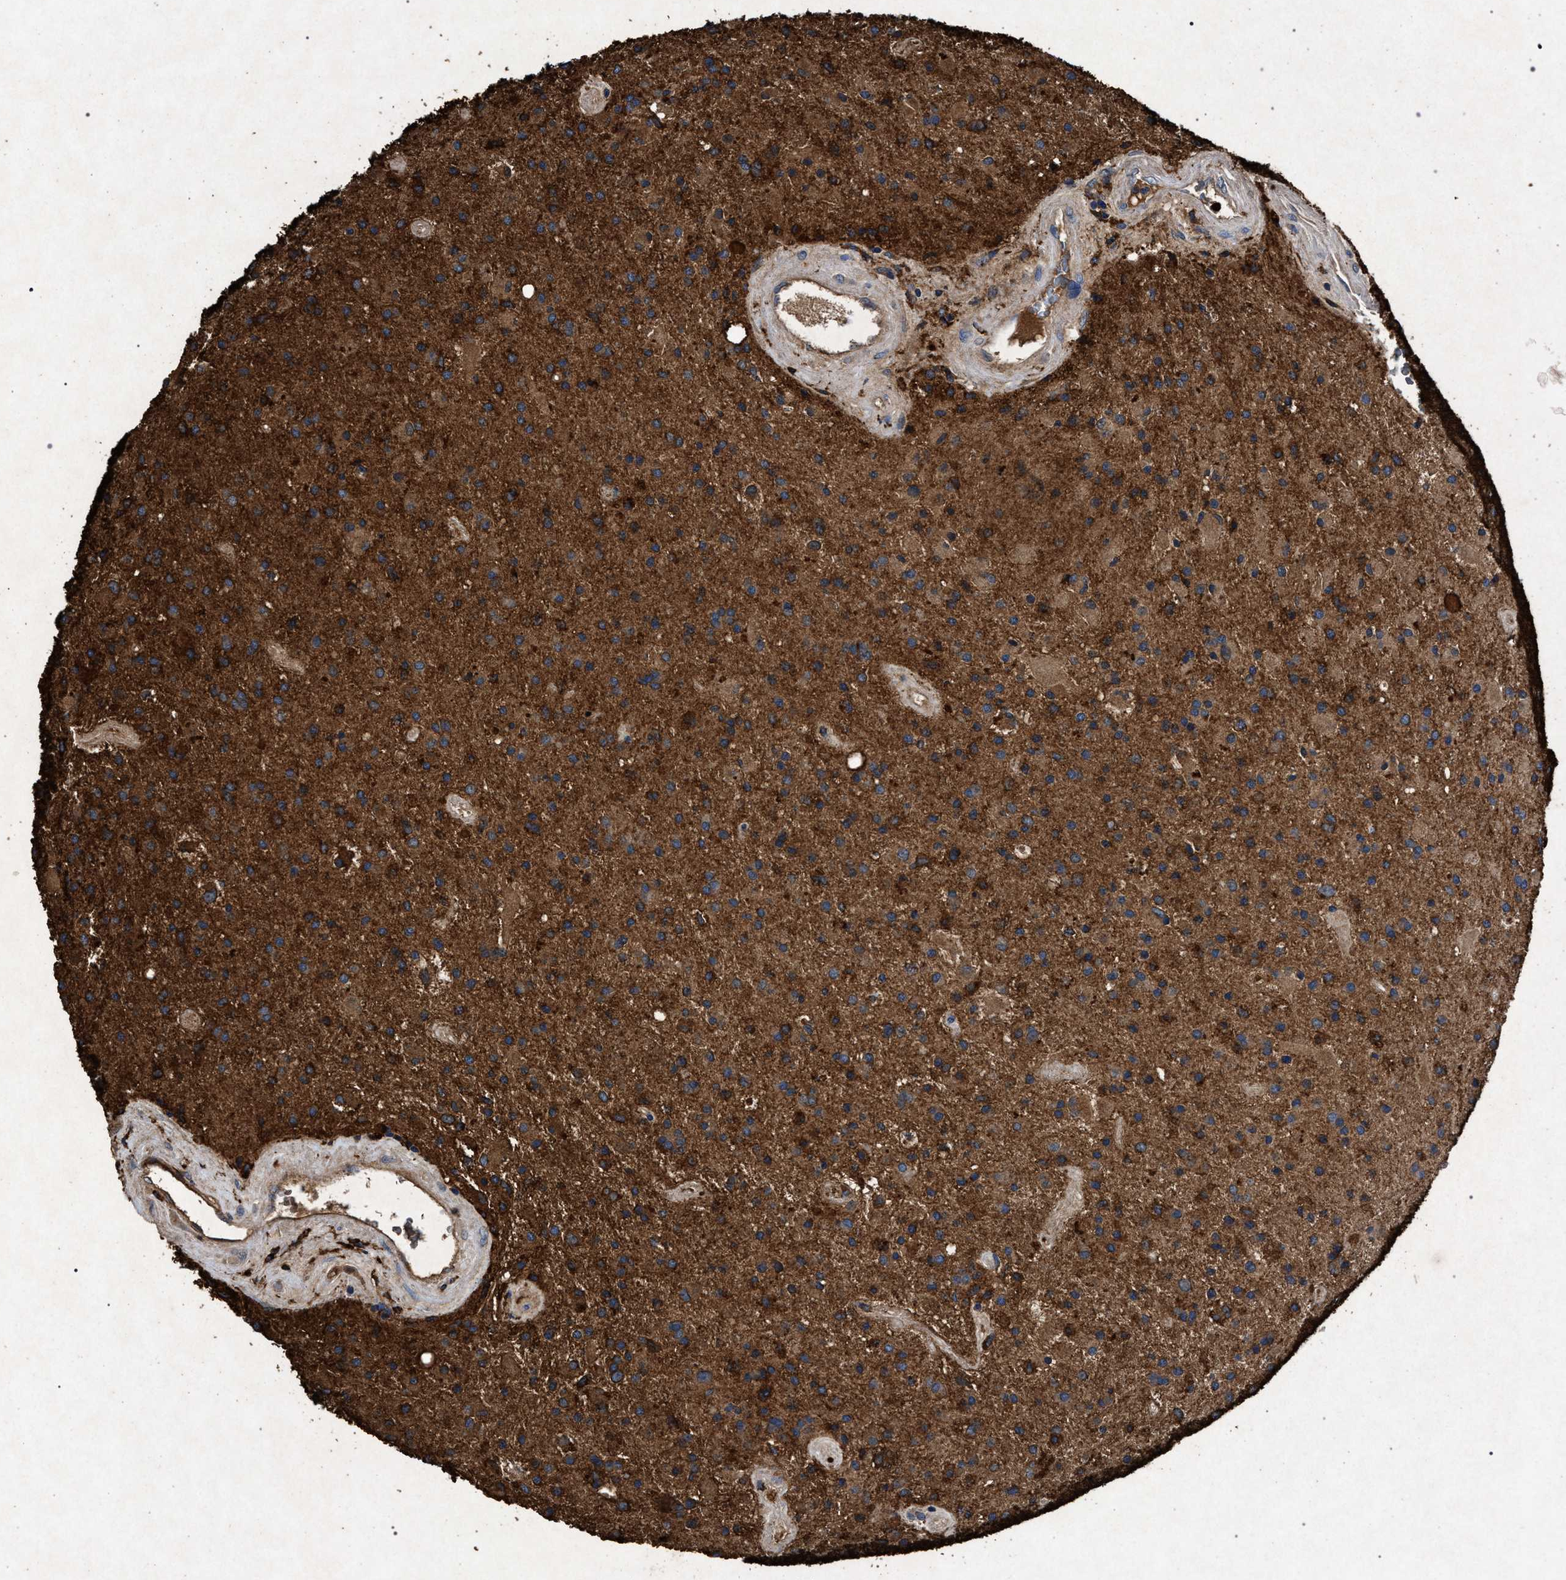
{"staining": {"intensity": "strong", "quantity": ">75%", "location": "cytoplasmic/membranous"}, "tissue": "glioma", "cell_type": "Tumor cells", "image_type": "cancer", "snomed": [{"axis": "morphology", "description": "Glioma, malignant, Low grade"}, {"axis": "topography", "description": "Brain"}], "caption": "Malignant glioma (low-grade) stained with DAB immunohistochemistry demonstrates high levels of strong cytoplasmic/membranous positivity in approximately >75% of tumor cells.", "gene": "MARCKS", "patient": {"sex": "male", "age": 58}}